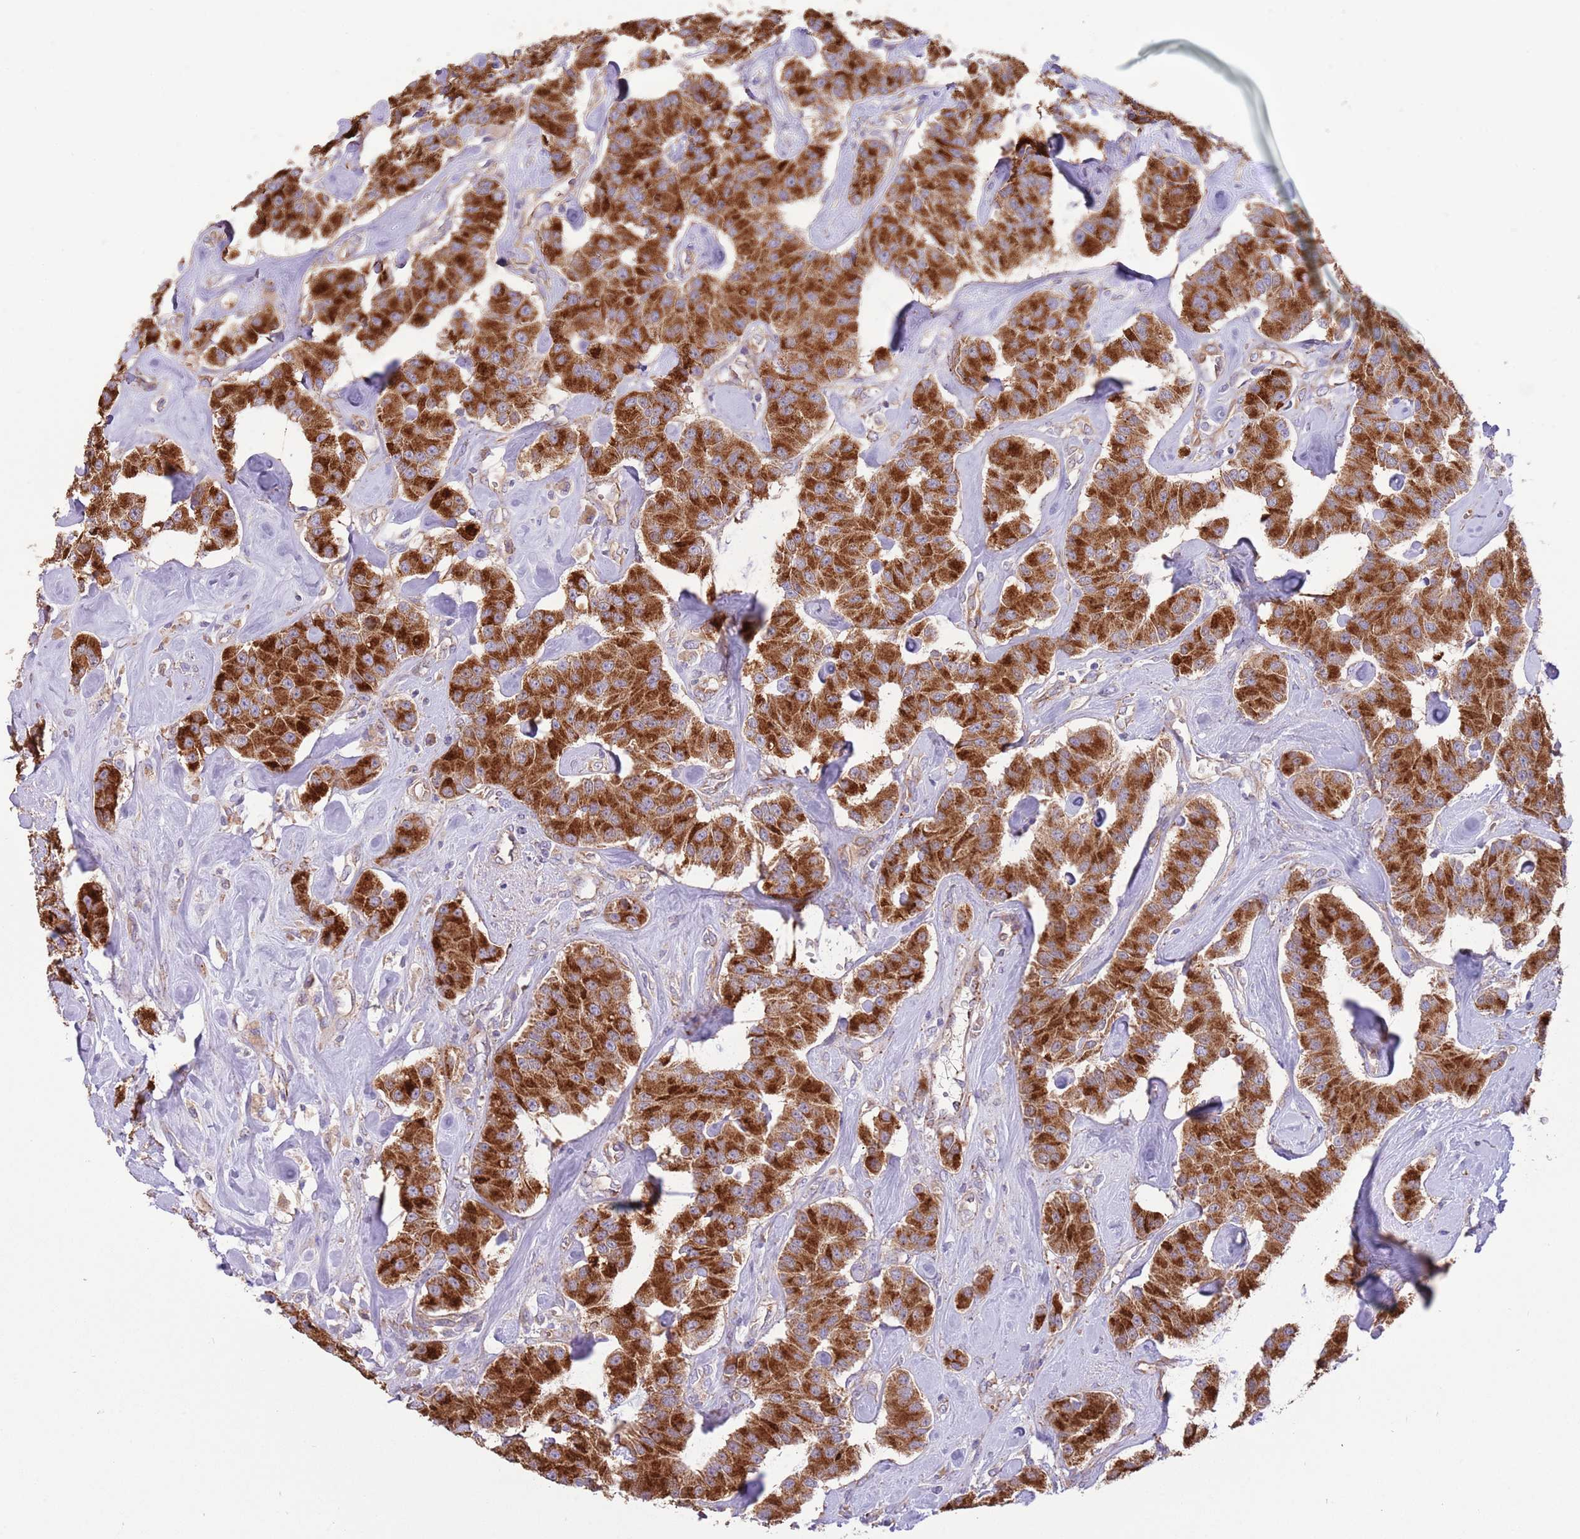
{"staining": {"intensity": "strong", "quantity": ">75%", "location": "cytoplasmic/membranous"}, "tissue": "carcinoid", "cell_type": "Tumor cells", "image_type": "cancer", "snomed": [{"axis": "morphology", "description": "Carcinoid, malignant, NOS"}, {"axis": "topography", "description": "Pancreas"}], "caption": "Carcinoid was stained to show a protein in brown. There is high levels of strong cytoplasmic/membranous positivity in approximately >75% of tumor cells.", "gene": "DOCK6", "patient": {"sex": "male", "age": 41}}